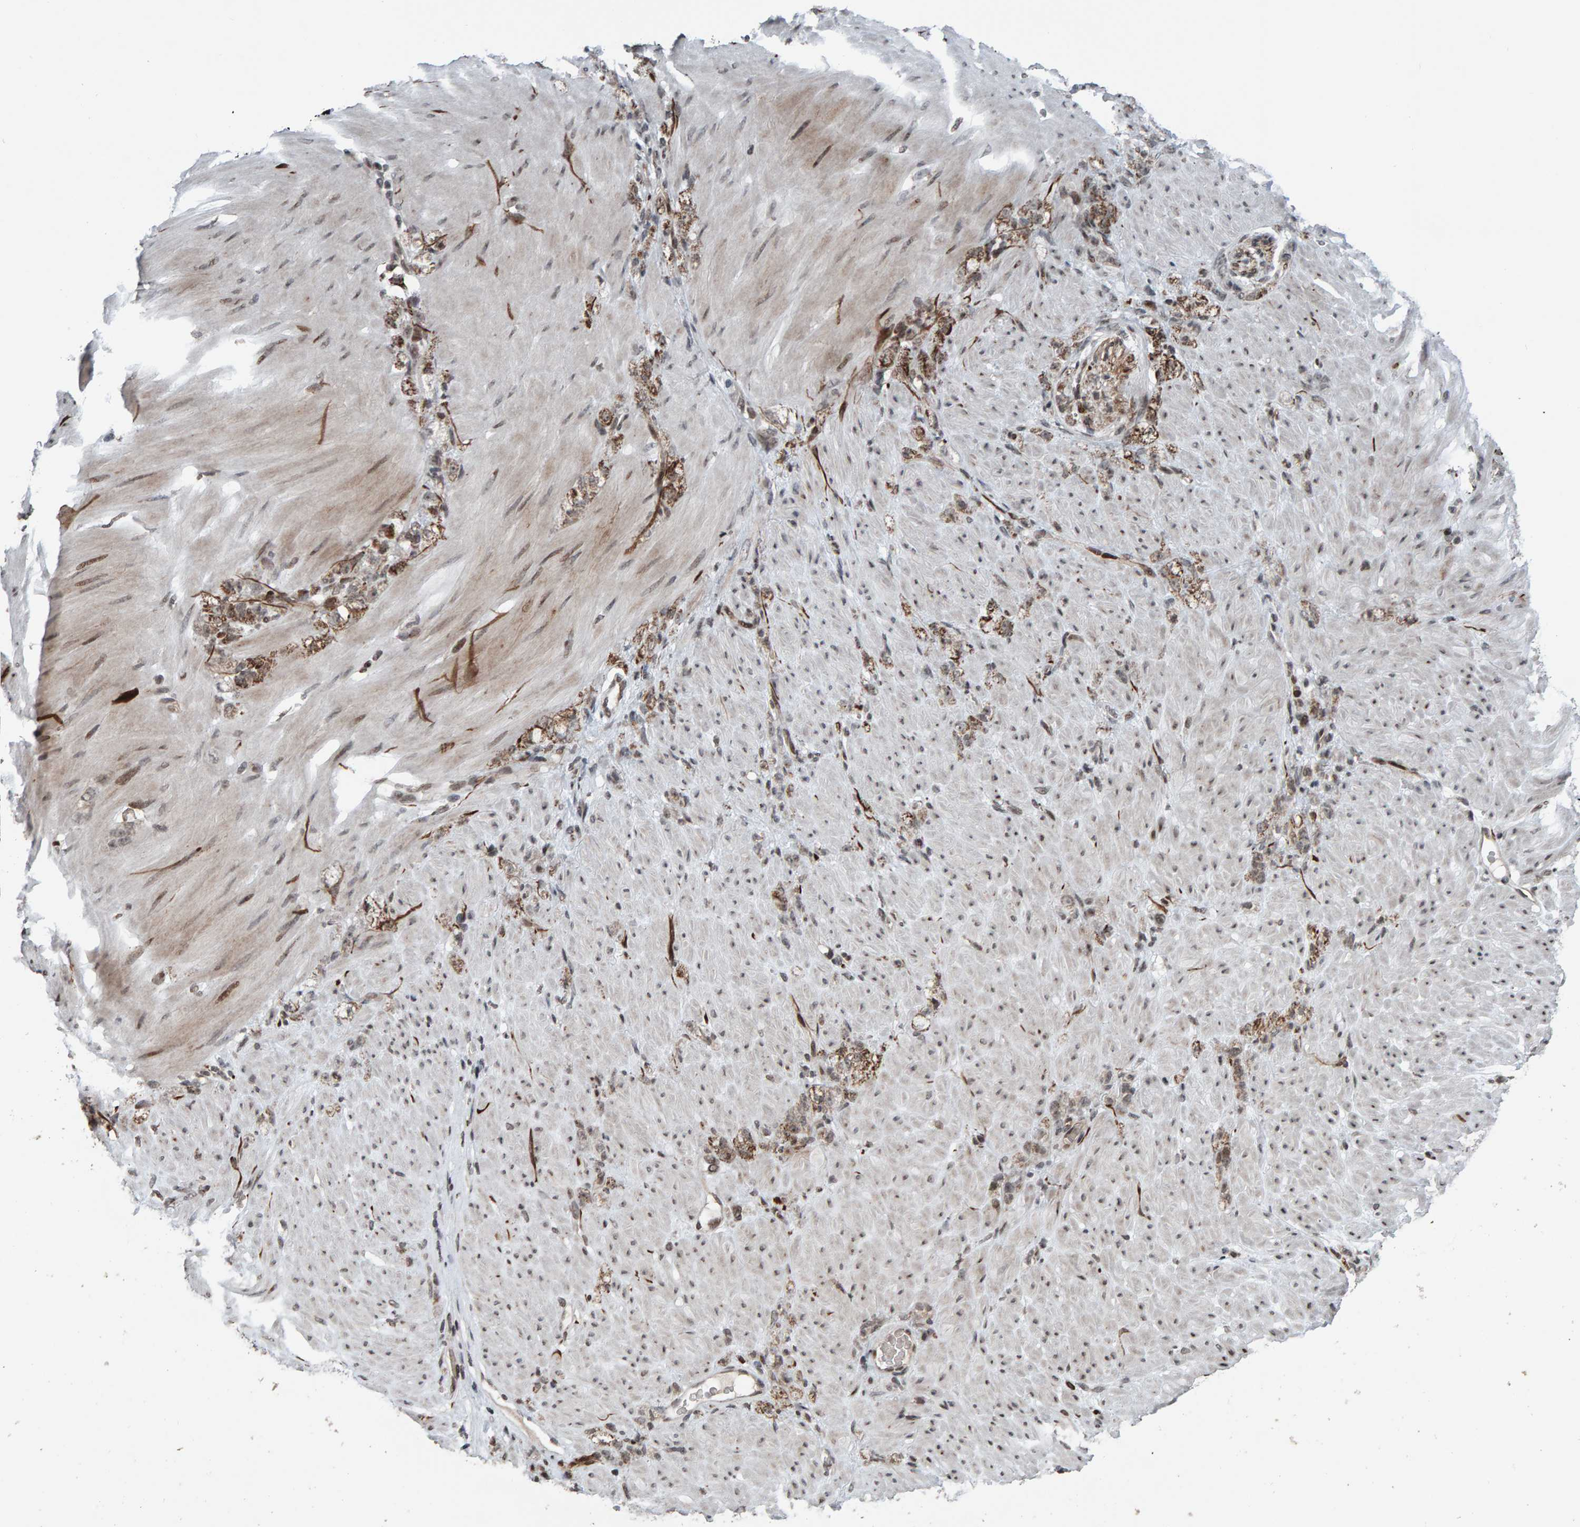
{"staining": {"intensity": "weak", "quantity": ">75%", "location": "cytoplasmic/membranous"}, "tissue": "stomach cancer", "cell_type": "Tumor cells", "image_type": "cancer", "snomed": [{"axis": "morphology", "description": "Normal tissue, NOS"}, {"axis": "morphology", "description": "Adenocarcinoma, NOS"}, {"axis": "topography", "description": "Stomach"}], "caption": "Weak cytoplasmic/membranous positivity is seen in about >75% of tumor cells in stomach adenocarcinoma.", "gene": "ZNF366", "patient": {"sex": "male", "age": 82}}